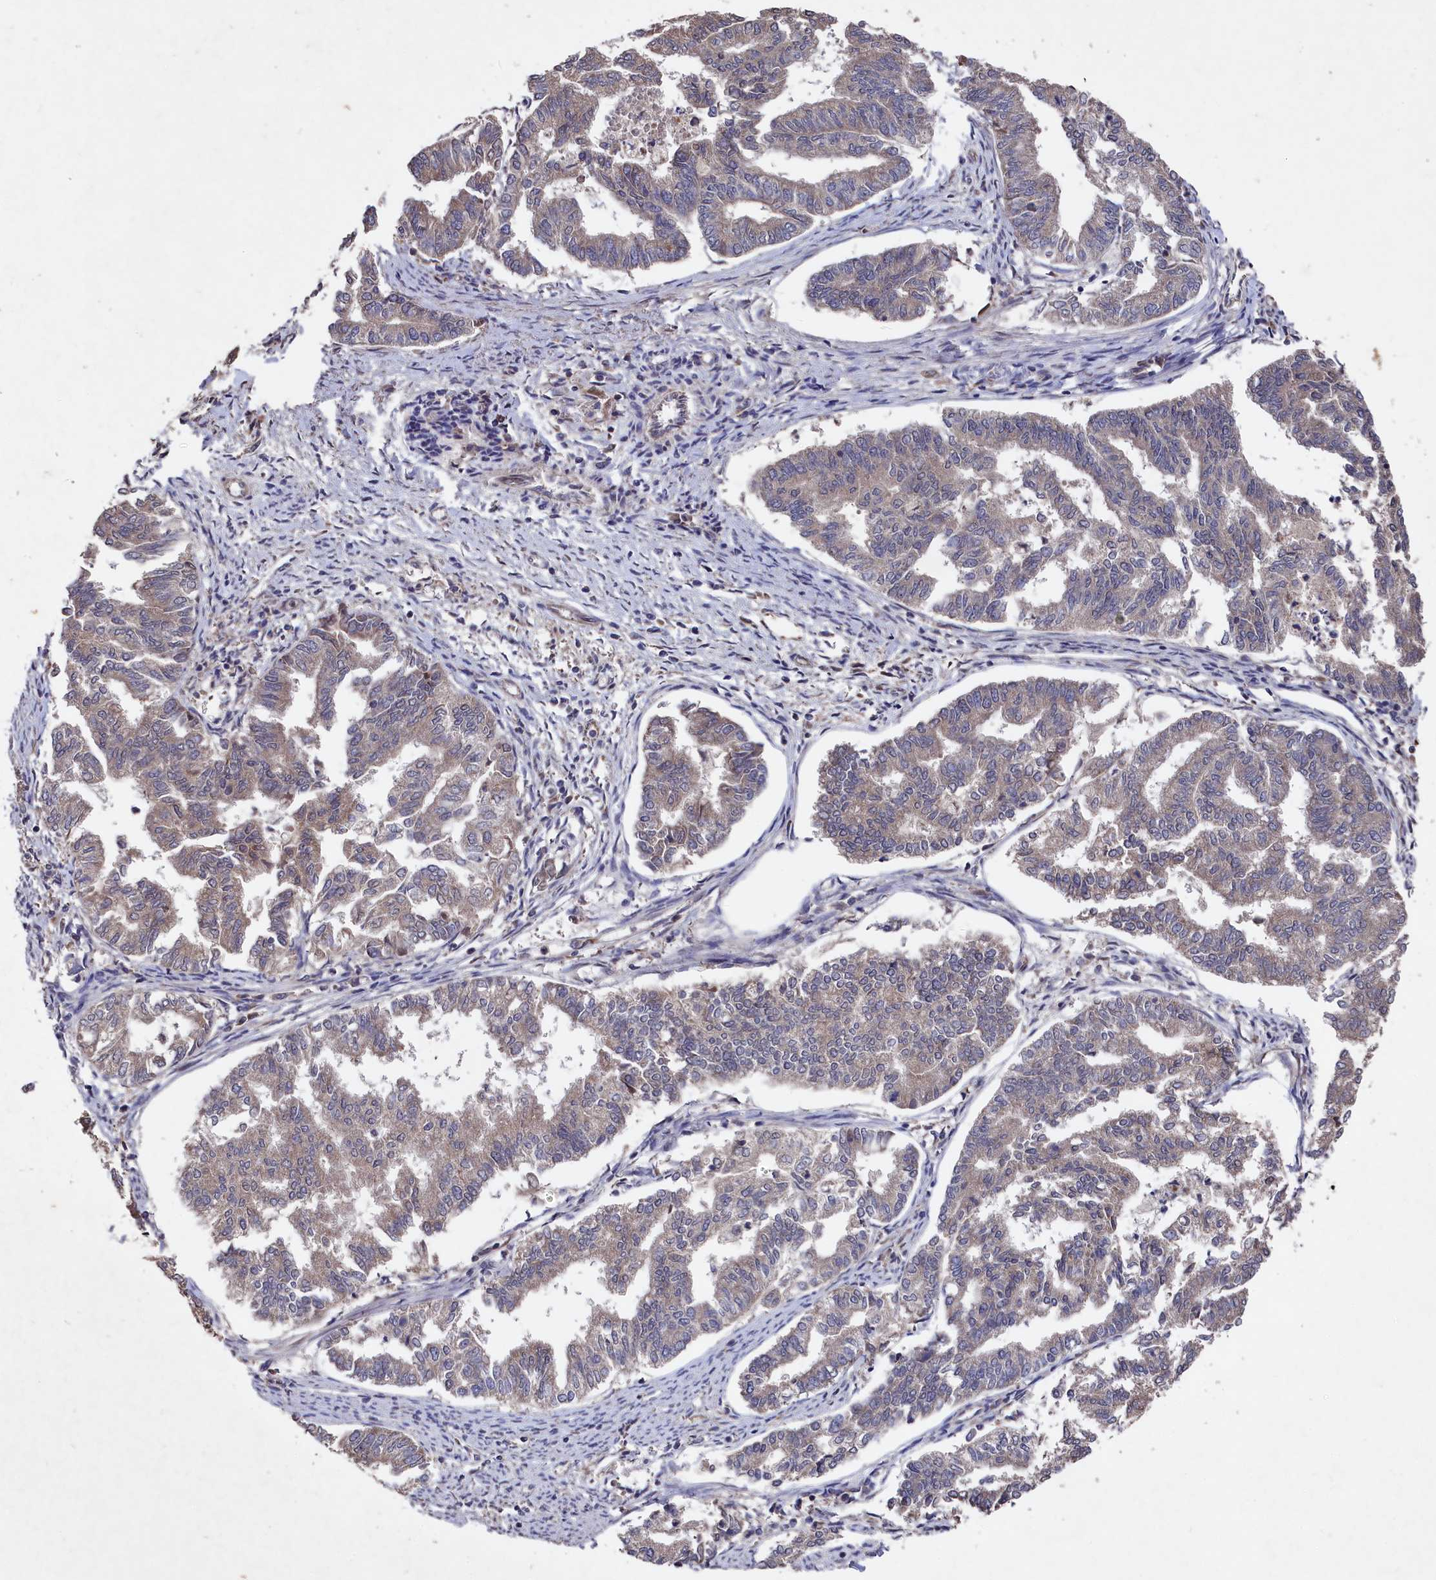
{"staining": {"intensity": "moderate", "quantity": "25%-75%", "location": "cytoplasmic/membranous"}, "tissue": "endometrial cancer", "cell_type": "Tumor cells", "image_type": "cancer", "snomed": [{"axis": "morphology", "description": "Adenocarcinoma, NOS"}, {"axis": "topography", "description": "Endometrium"}], "caption": "Protein expression analysis of human adenocarcinoma (endometrial) reveals moderate cytoplasmic/membranous positivity in about 25%-75% of tumor cells.", "gene": "SUPV3L1", "patient": {"sex": "female", "age": 79}}